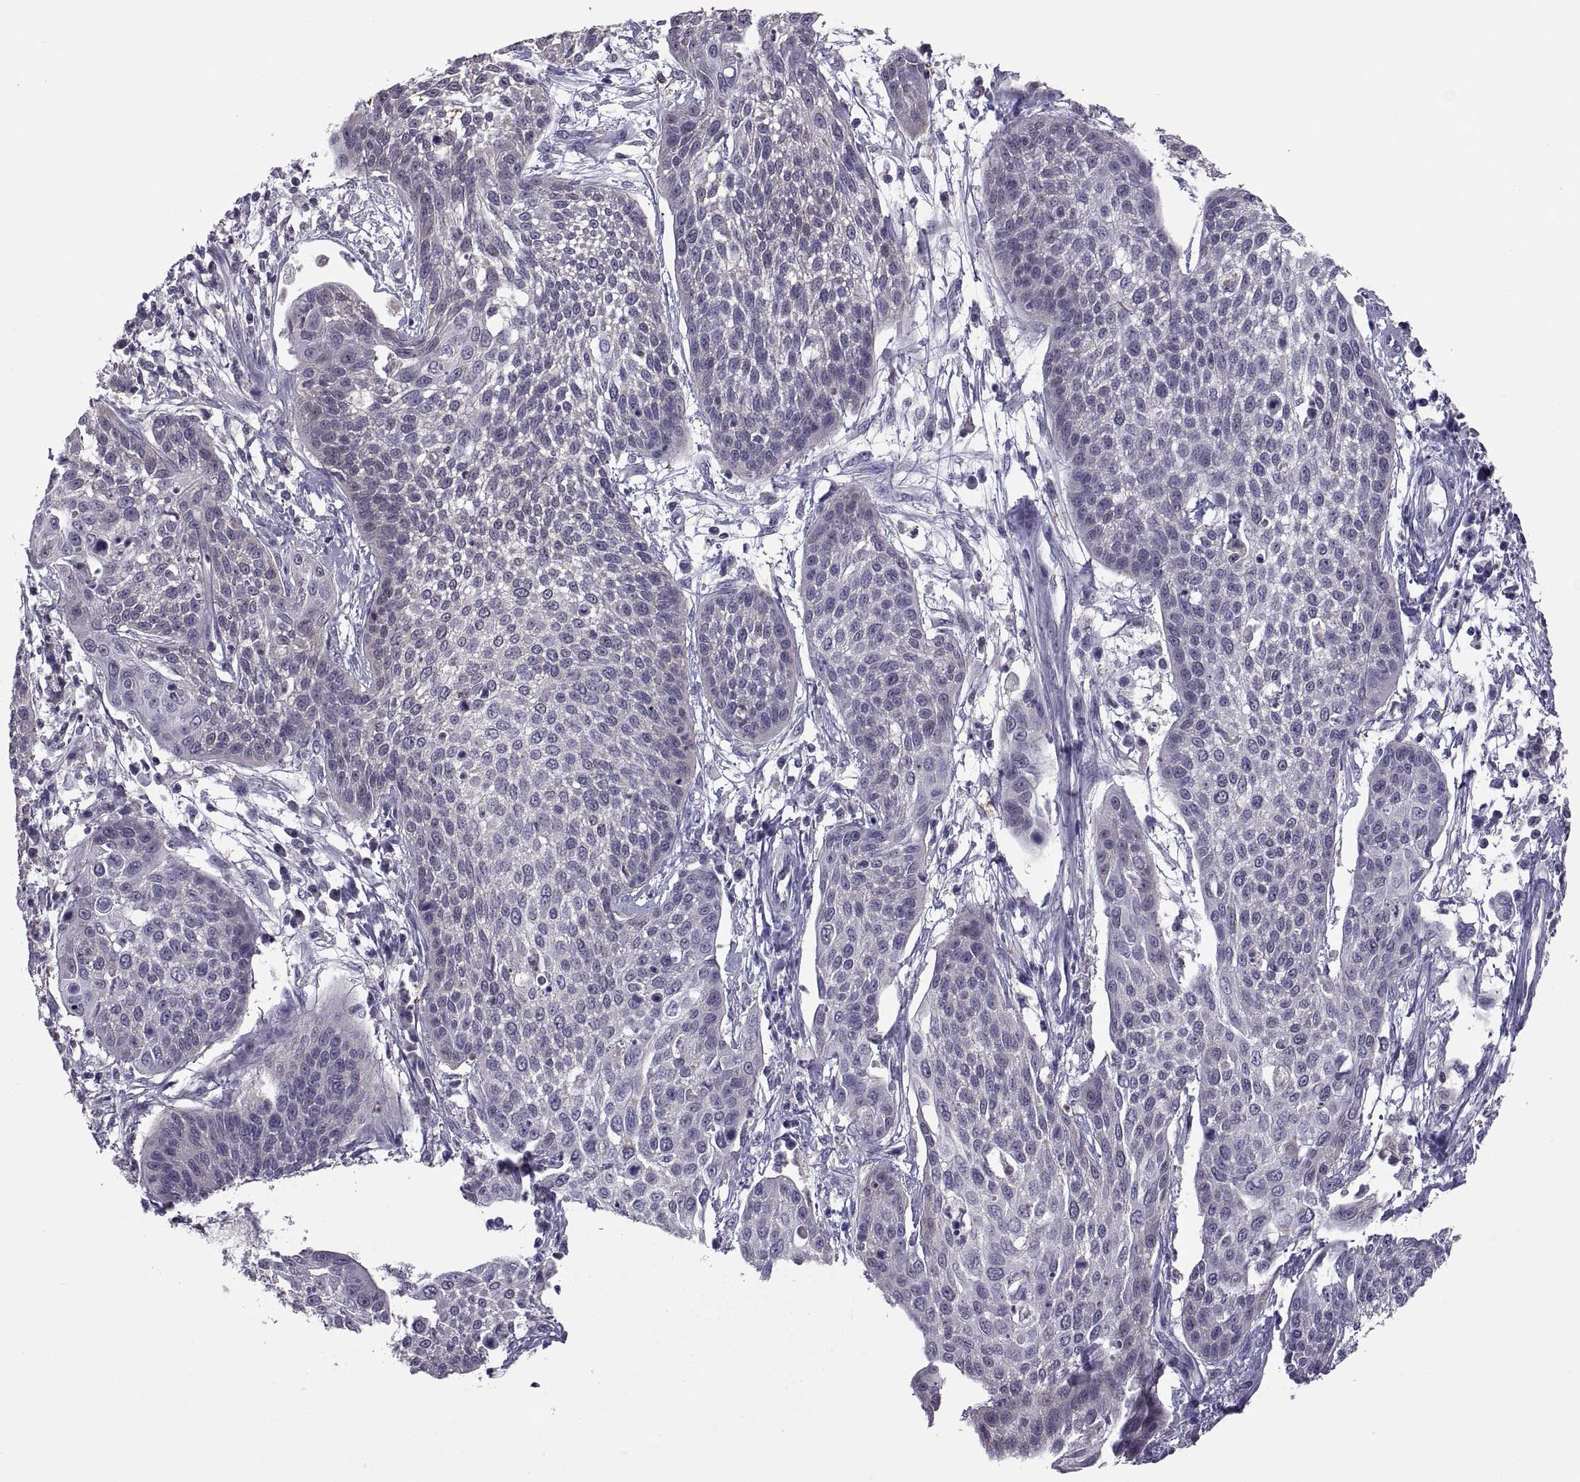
{"staining": {"intensity": "negative", "quantity": "none", "location": "none"}, "tissue": "cervical cancer", "cell_type": "Tumor cells", "image_type": "cancer", "snomed": [{"axis": "morphology", "description": "Squamous cell carcinoma, NOS"}, {"axis": "topography", "description": "Cervix"}], "caption": "High power microscopy histopathology image of an immunohistochemistry histopathology image of cervical cancer (squamous cell carcinoma), revealing no significant staining in tumor cells. The staining was performed using DAB (3,3'-diaminobenzidine) to visualize the protein expression in brown, while the nuclei were stained in blue with hematoxylin (Magnification: 20x).", "gene": "FGF9", "patient": {"sex": "female", "age": 34}}